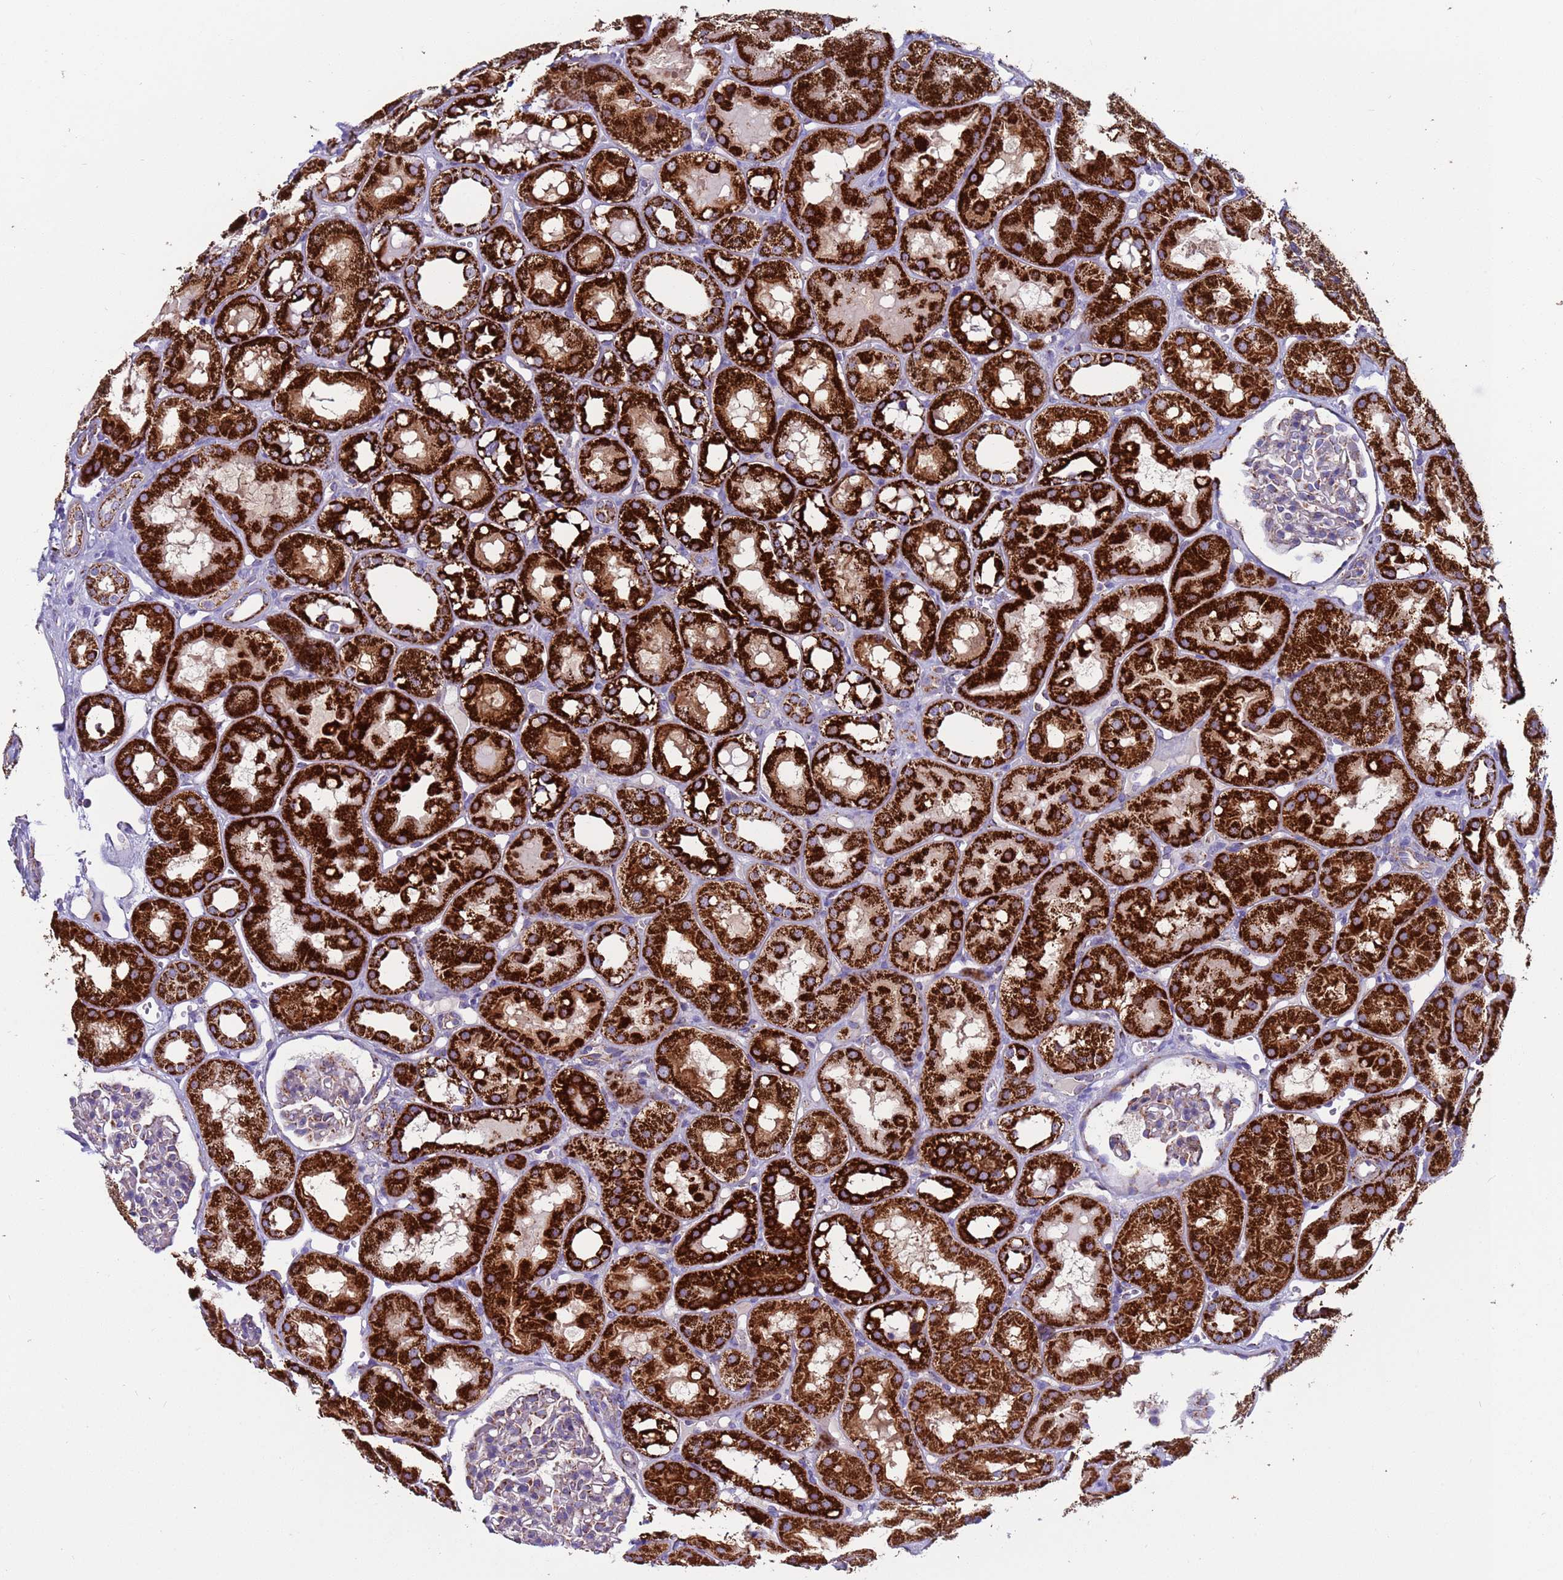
{"staining": {"intensity": "weak", "quantity": "<25%", "location": "cytoplasmic/membranous"}, "tissue": "kidney", "cell_type": "Cells in glomeruli", "image_type": "normal", "snomed": [{"axis": "morphology", "description": "Normal tissue, NOS"}, {"axis": "topography", "description": "Kidney"}], "caption": "Cells in glomeruli show no significant staining in normal kidney. (DAB IHC visualized using brightfield microscopy, high magnification).", "gene": "ZBTB39", "patient": {"sex": "male", "age": 16}}